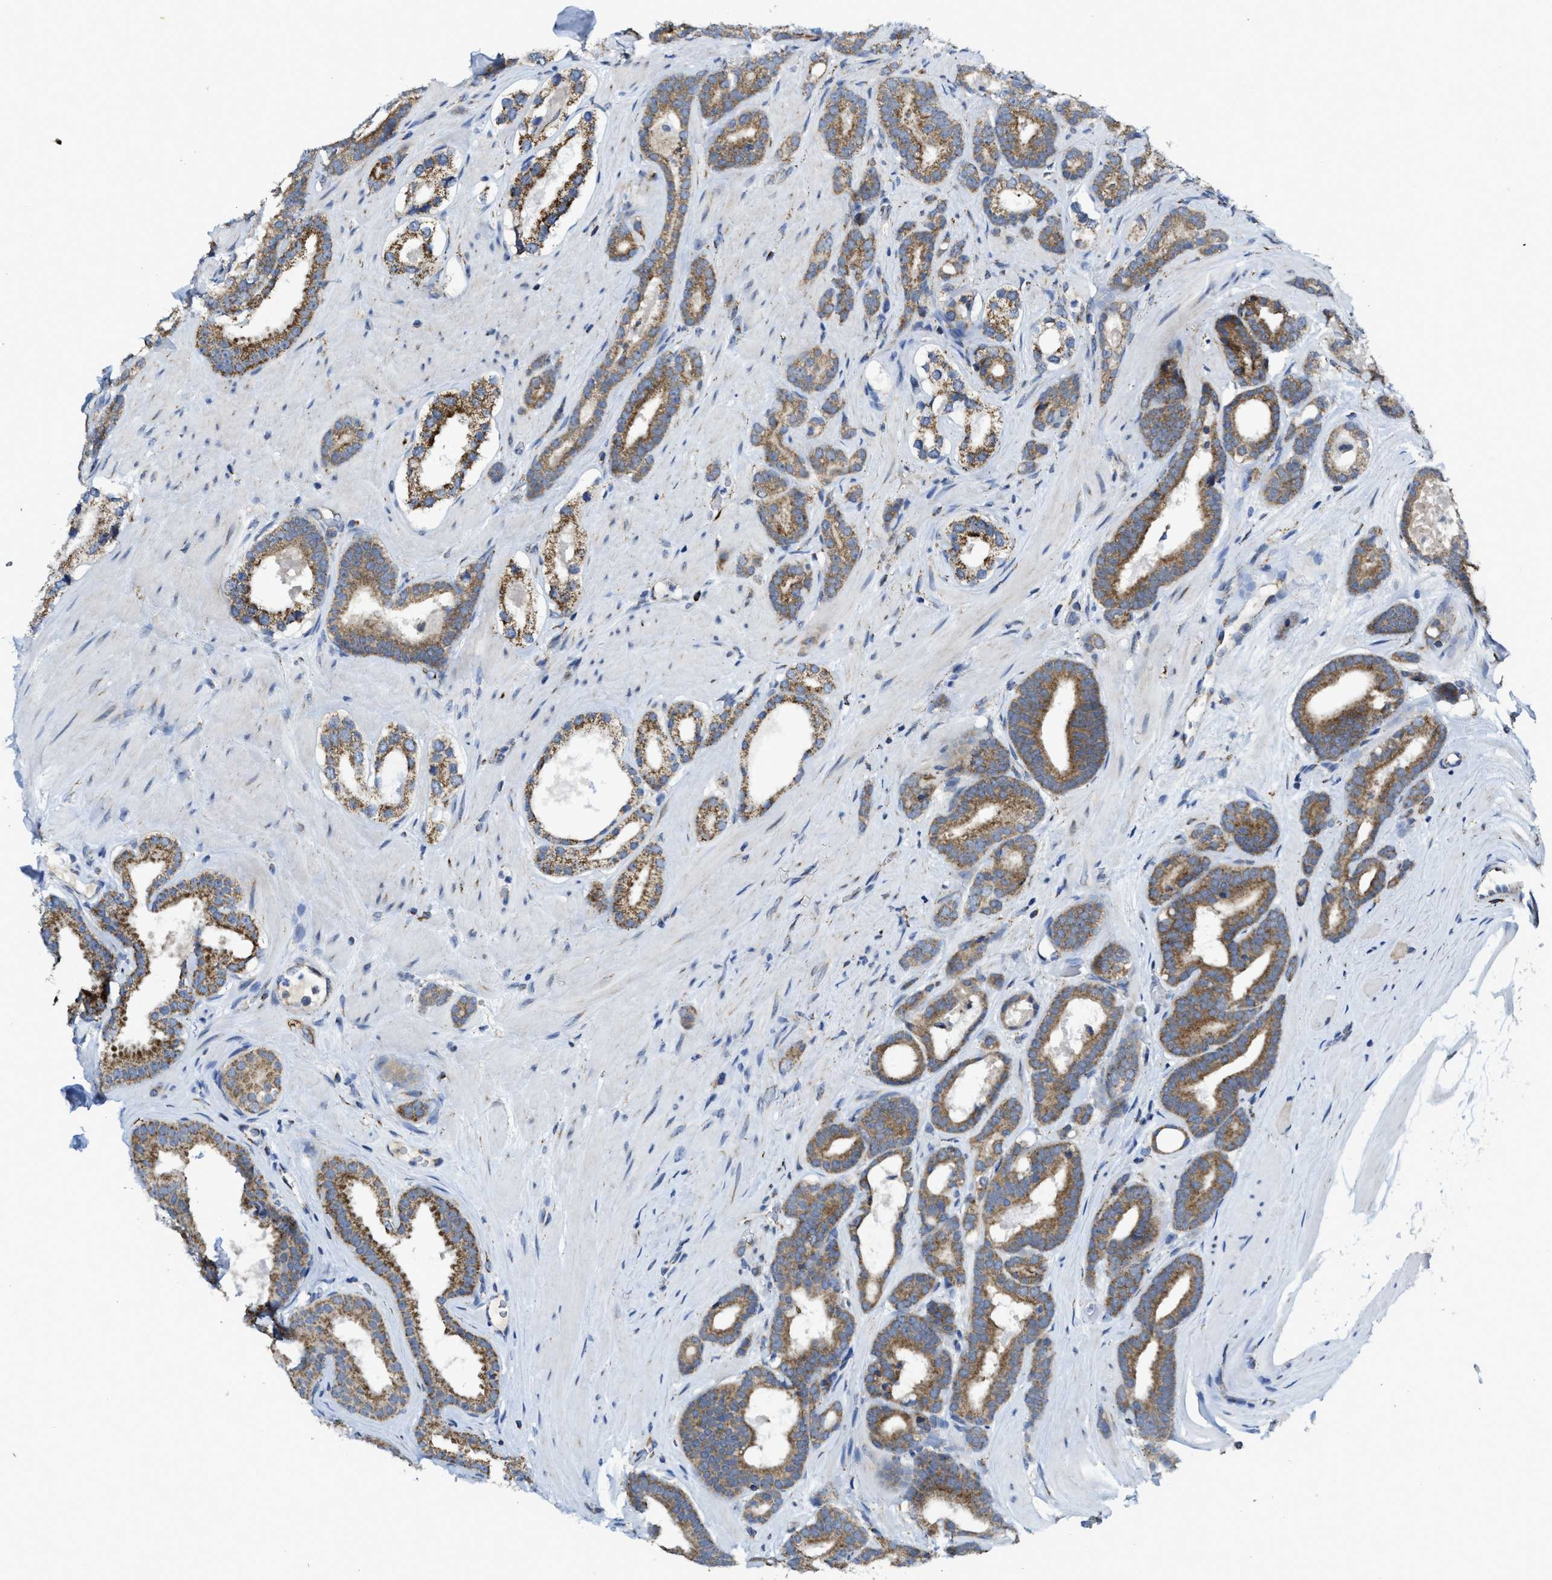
{"staining": {"intensity": "moderate", "quantity": ">75%", "location": "cytoplasmic/membranous"}, "tissue": "prostate cancer", "cell_type": "Tumor cells", "image_type": "cancer", "snomed": [{"axis": "morphology", "description": "Adenocarcinoma, High grade"}, {"axis": "topography", "description": "Prostate"}], "caption": "Immunohistochemistry of prostate cancer shows medium levels of moderate cytoplasmic/membranous positivity in about >75% of tumor cells.", "gene": "GATD3", "patient": {"sex": "male", "age": 60}}